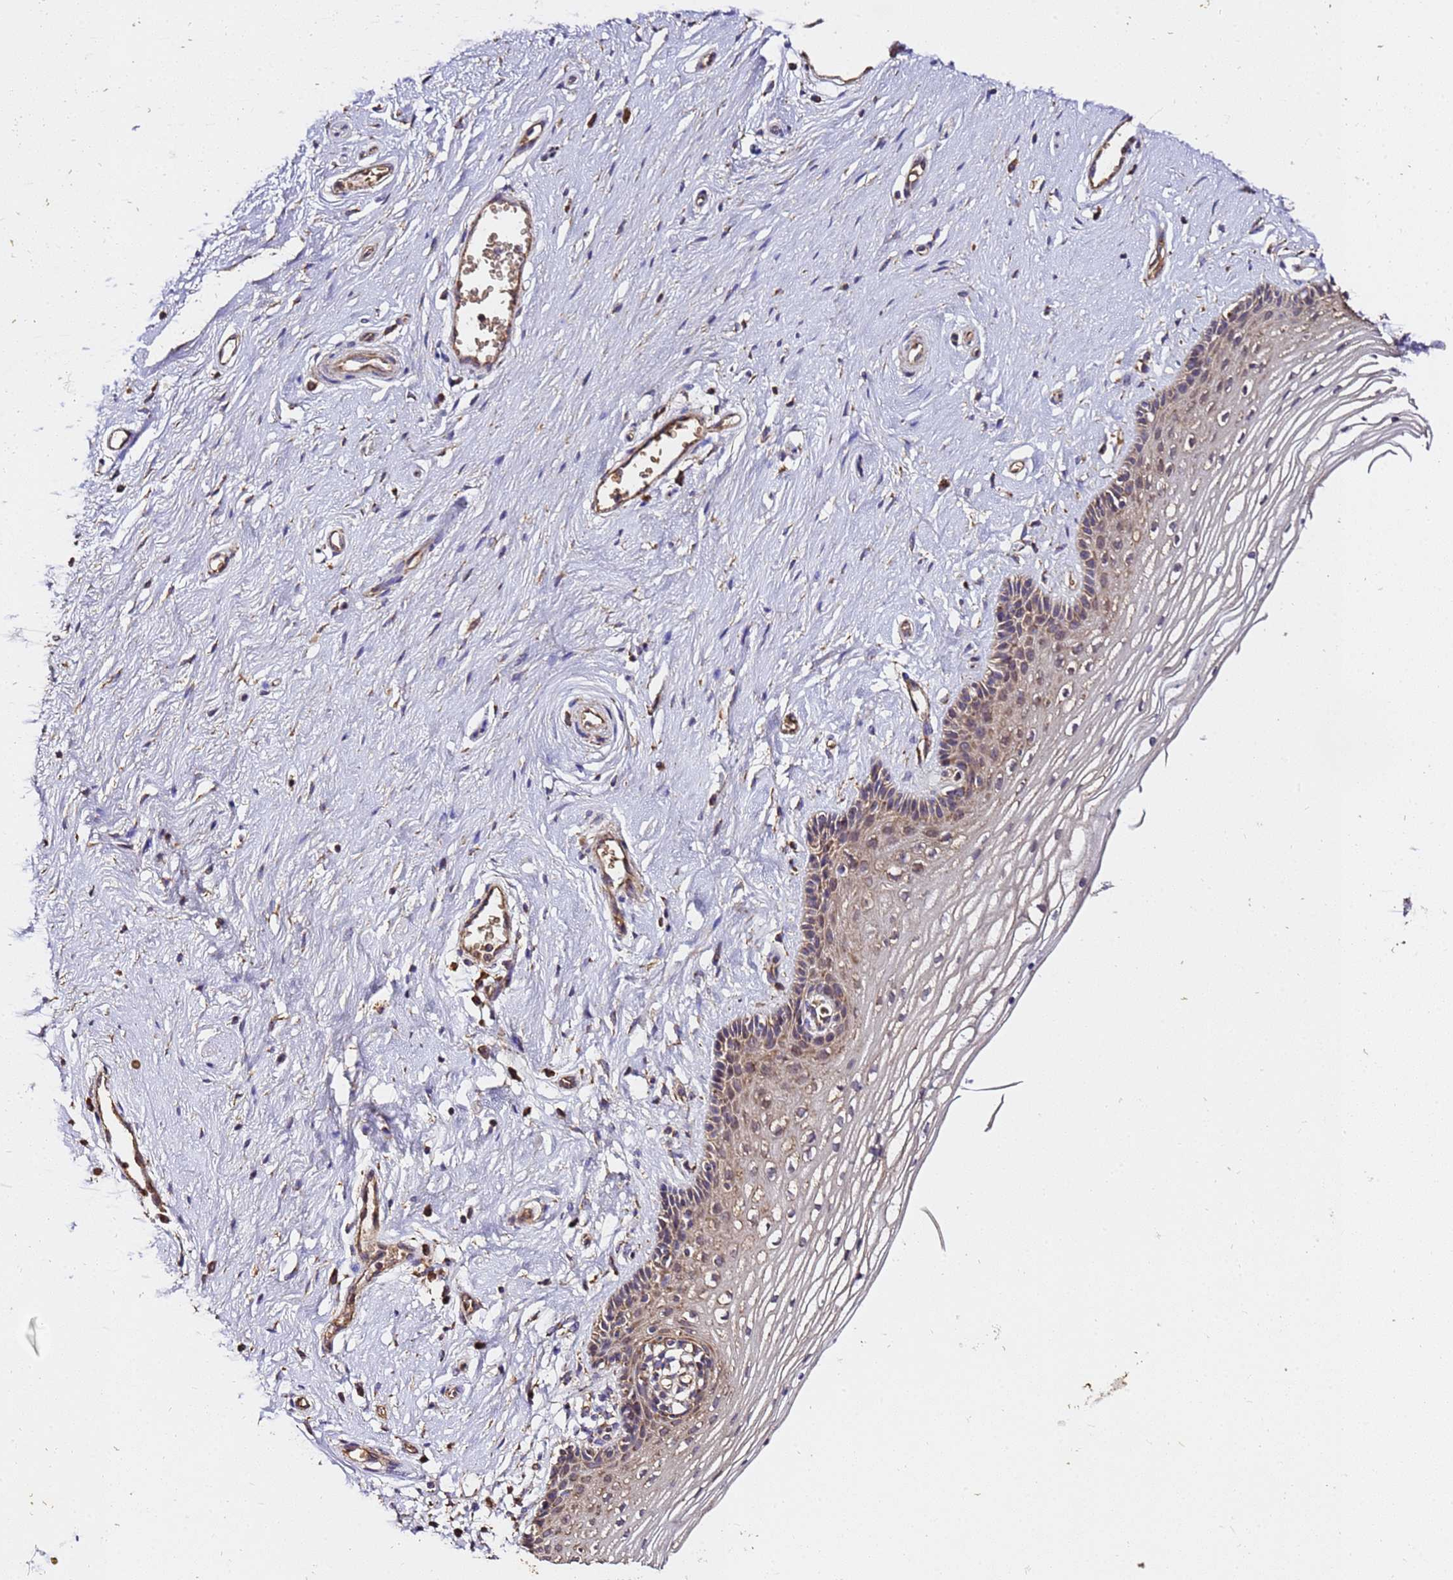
{"staining": {"intensity": "moderate", "quantity": "25%-75%", "location": "cytoplasmic/membranous"}, "tissue": "vagina", "cell_type": "Squamous epithelial cells", "image_type": "normal", "snomed": [{"axis": "morphology", "description": "Normal tissue, NOS"}, {"axis": "topography", "description": "Vagina"}], "caption": "An IHC photomicrograph of unremarkable tissue is shown. Protein staining in brown shows moderate cytoplasmic/membranous positivity in vagina within squamous epithelial cells.", "gene": "LRRIQ1", "patient": {"sex": "female", "age": 46}}